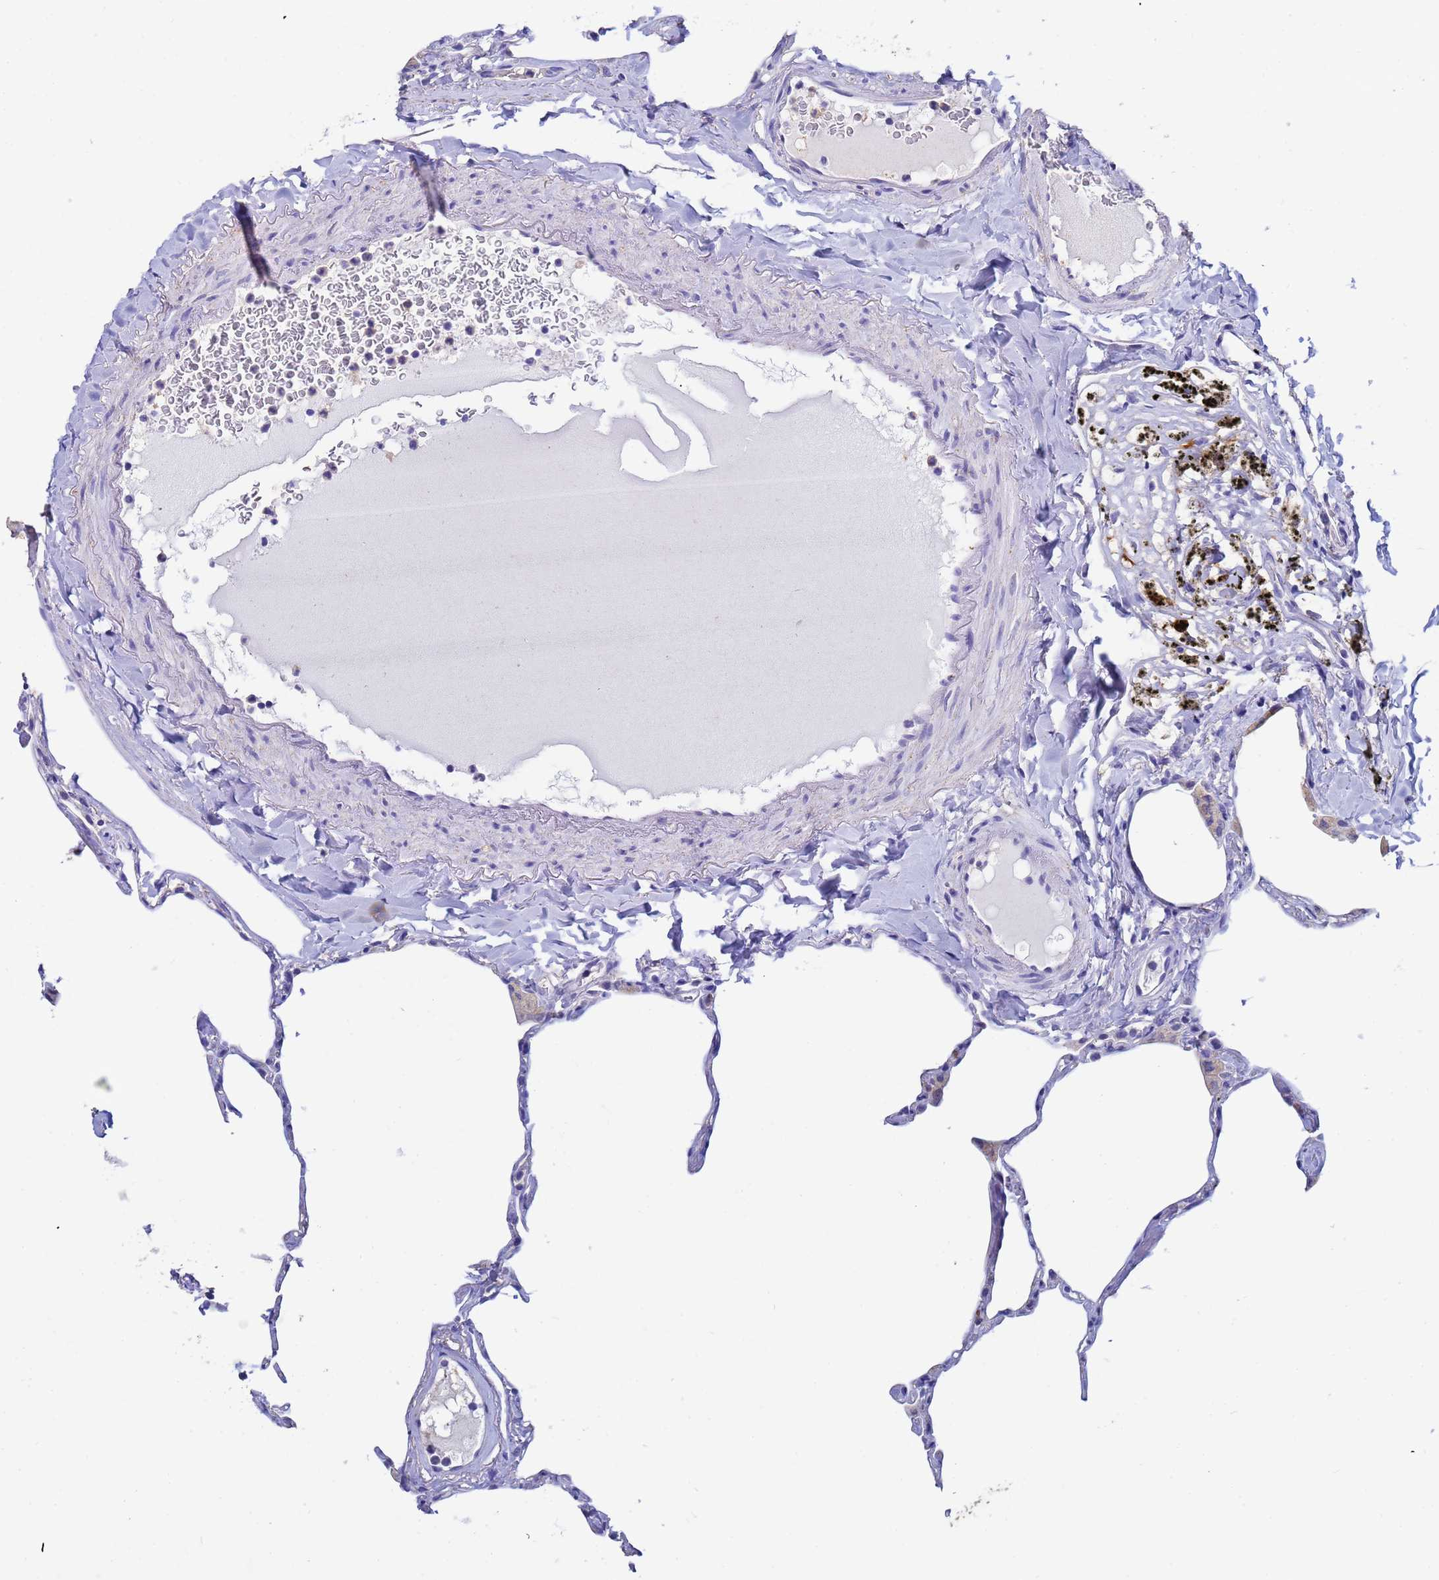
{"staining": {"intensity": "negative", "quantity": "none", "location": "none"}, "tissue": "lung", "cell_type": "Alveolar cells", "image_type": "normal", "snomed": [{"axis": "morphology", "description": "Normal tissue, NOS"}, {"axis": "topography", "description": "Lung"}], "caption": "Immunohistochemistry micrograph of unremarkable lung: lung stained with DAB displays no significant protein expression in alveolar cells. The staining was performed using DAB to visualize the protein expression in brown, while the nuclei were stained in blue with hematoxylin (Magnification: 20x).", "gene": "CSTB", "patient": {"sex": "male", "age": 65}}